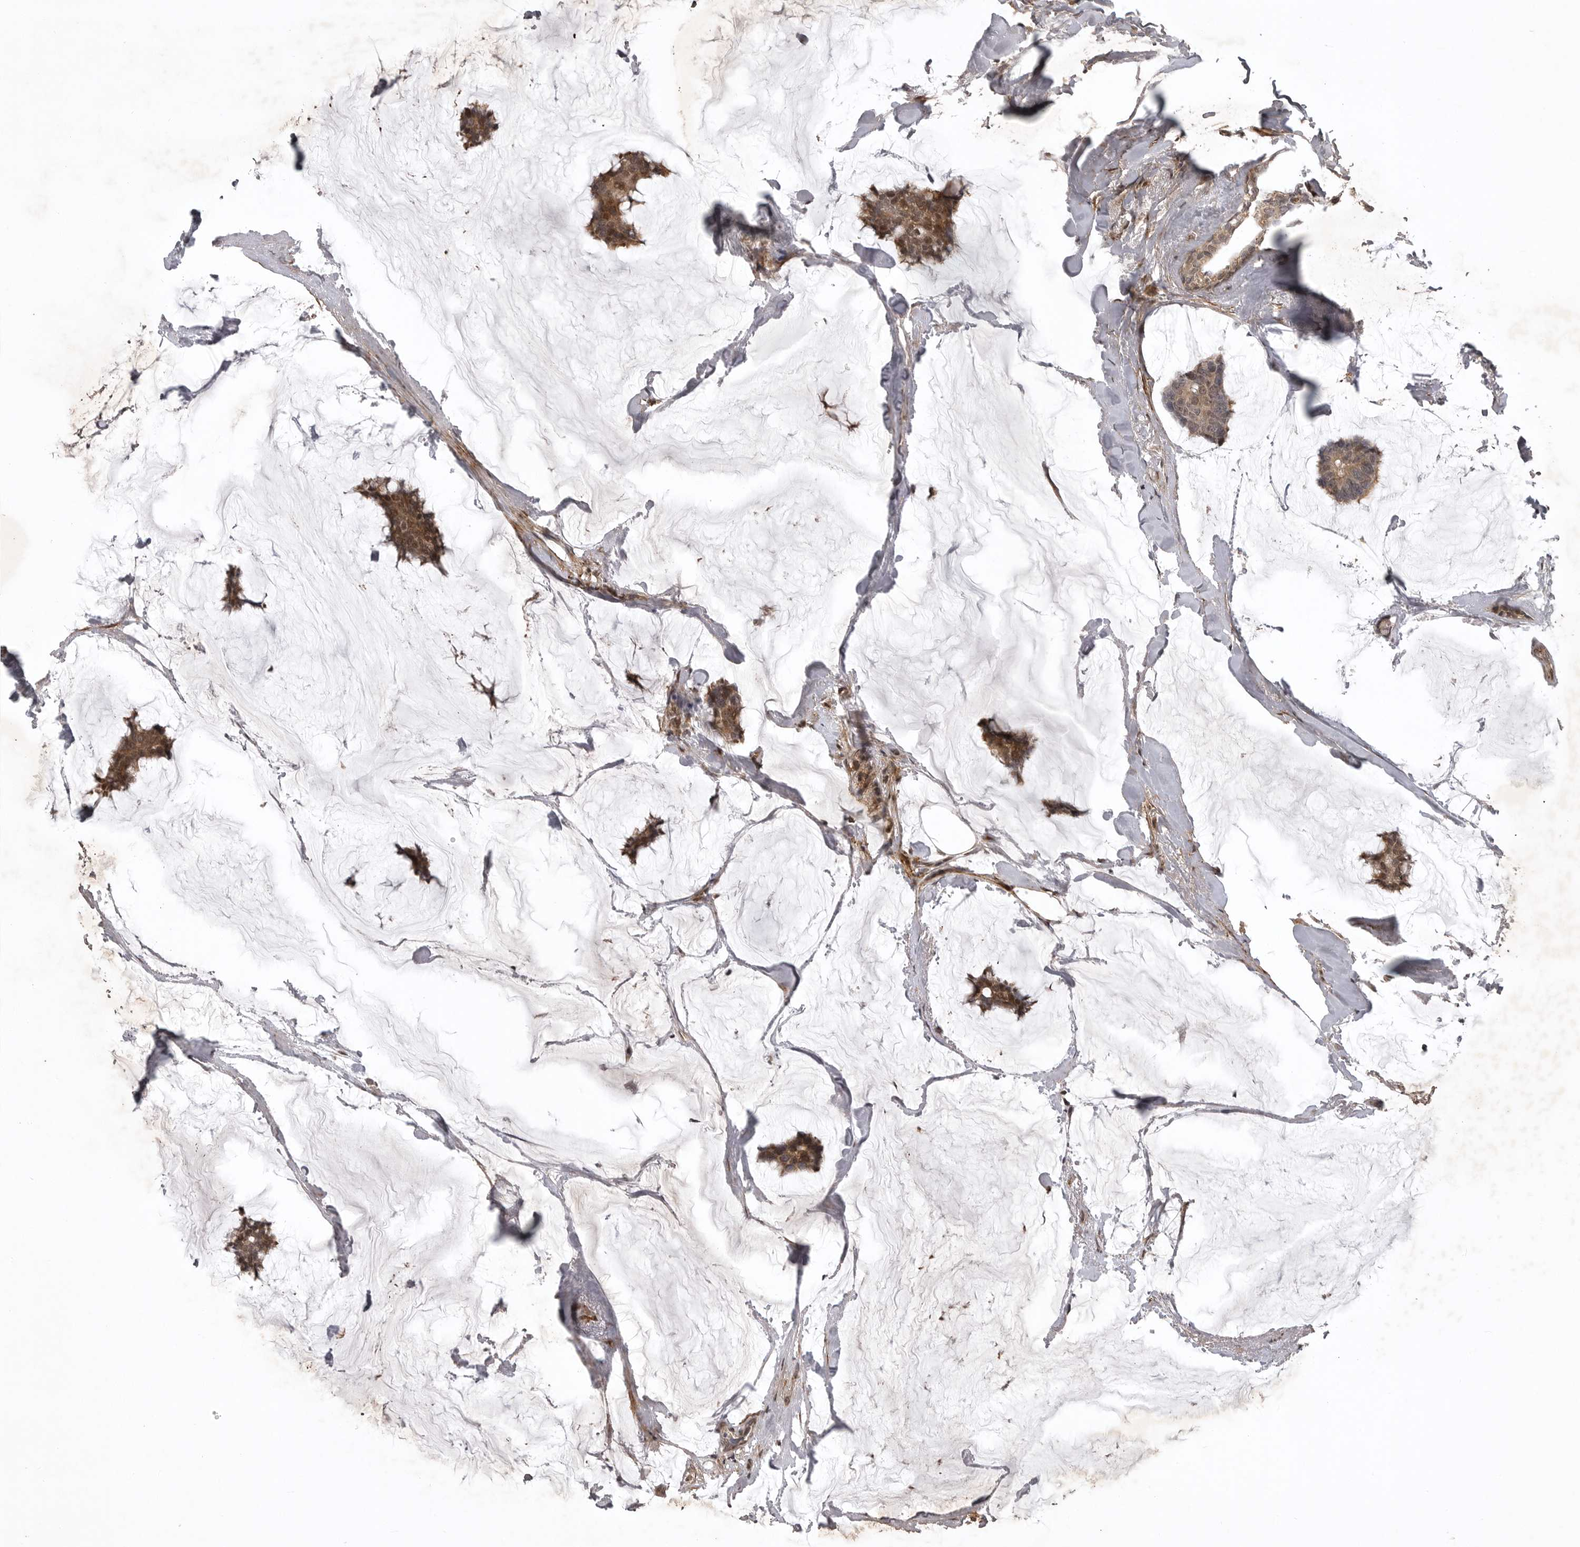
{"staining": {"intensity": "moderate", "quantity": ">75%", "location": "cytoplasmic/membranous,nuclear"}, "tissue": "breast cancer", "cell_type": "Tumor cells", "image_type": "cancer", "snomed": [{"axis": "morphology", "description": "Duct carcinoma"}, {"axis": "topography", "description": "Breast"}], "caption": "Protein expression analysis of human breast cancer (invasive ductal carcinoma) reveals moderate cytoplasmic/membranous and nuclear staining in about >75% of tumor cells. (DAB = brown stain, brightfield microscopy at high magnification).", "gene": "SNX16", "patient": {"sex": "female", "age": 93}}